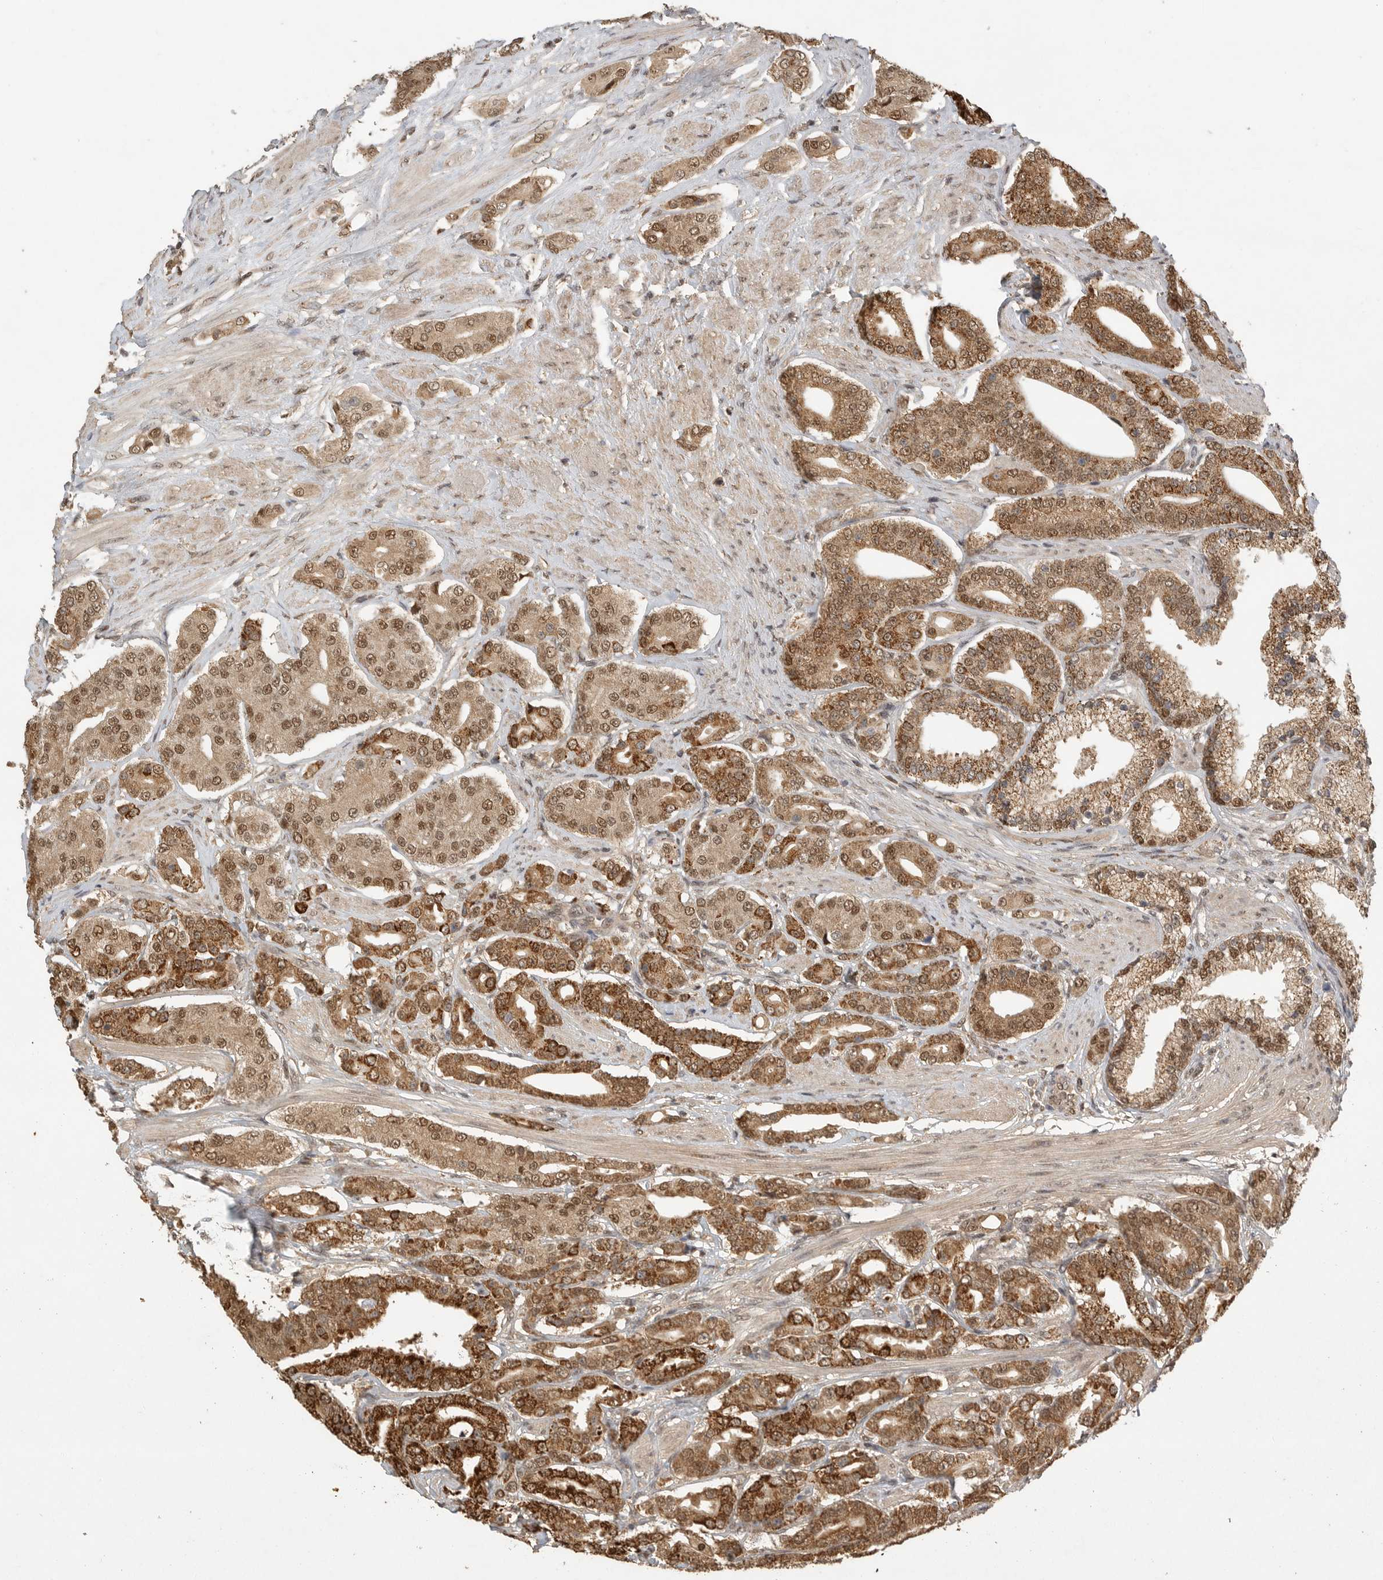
{"staining": {"intensity": "moderate", "quantity": ">75%", "location": "cytoplasmic/membranous,nuclear"}, "tissue": "prostate cancer", "cell_type": "Tumor cells", "image_type": "cancer", "snomed": [{"axis": "morphology", "description": "Adenocarcinoma, High grade"}, {"axis": "topography", "description": "Prostate"}], "caption": "Approximately >75% of tumor cells in prostate cancer demonstrate moderate cytoplasmic/membranous and nuclear protein staining as visualized by brown immunohistochemical staining.", "gene": "DFFA", "patient": {"sex": "male", "age": 71}}